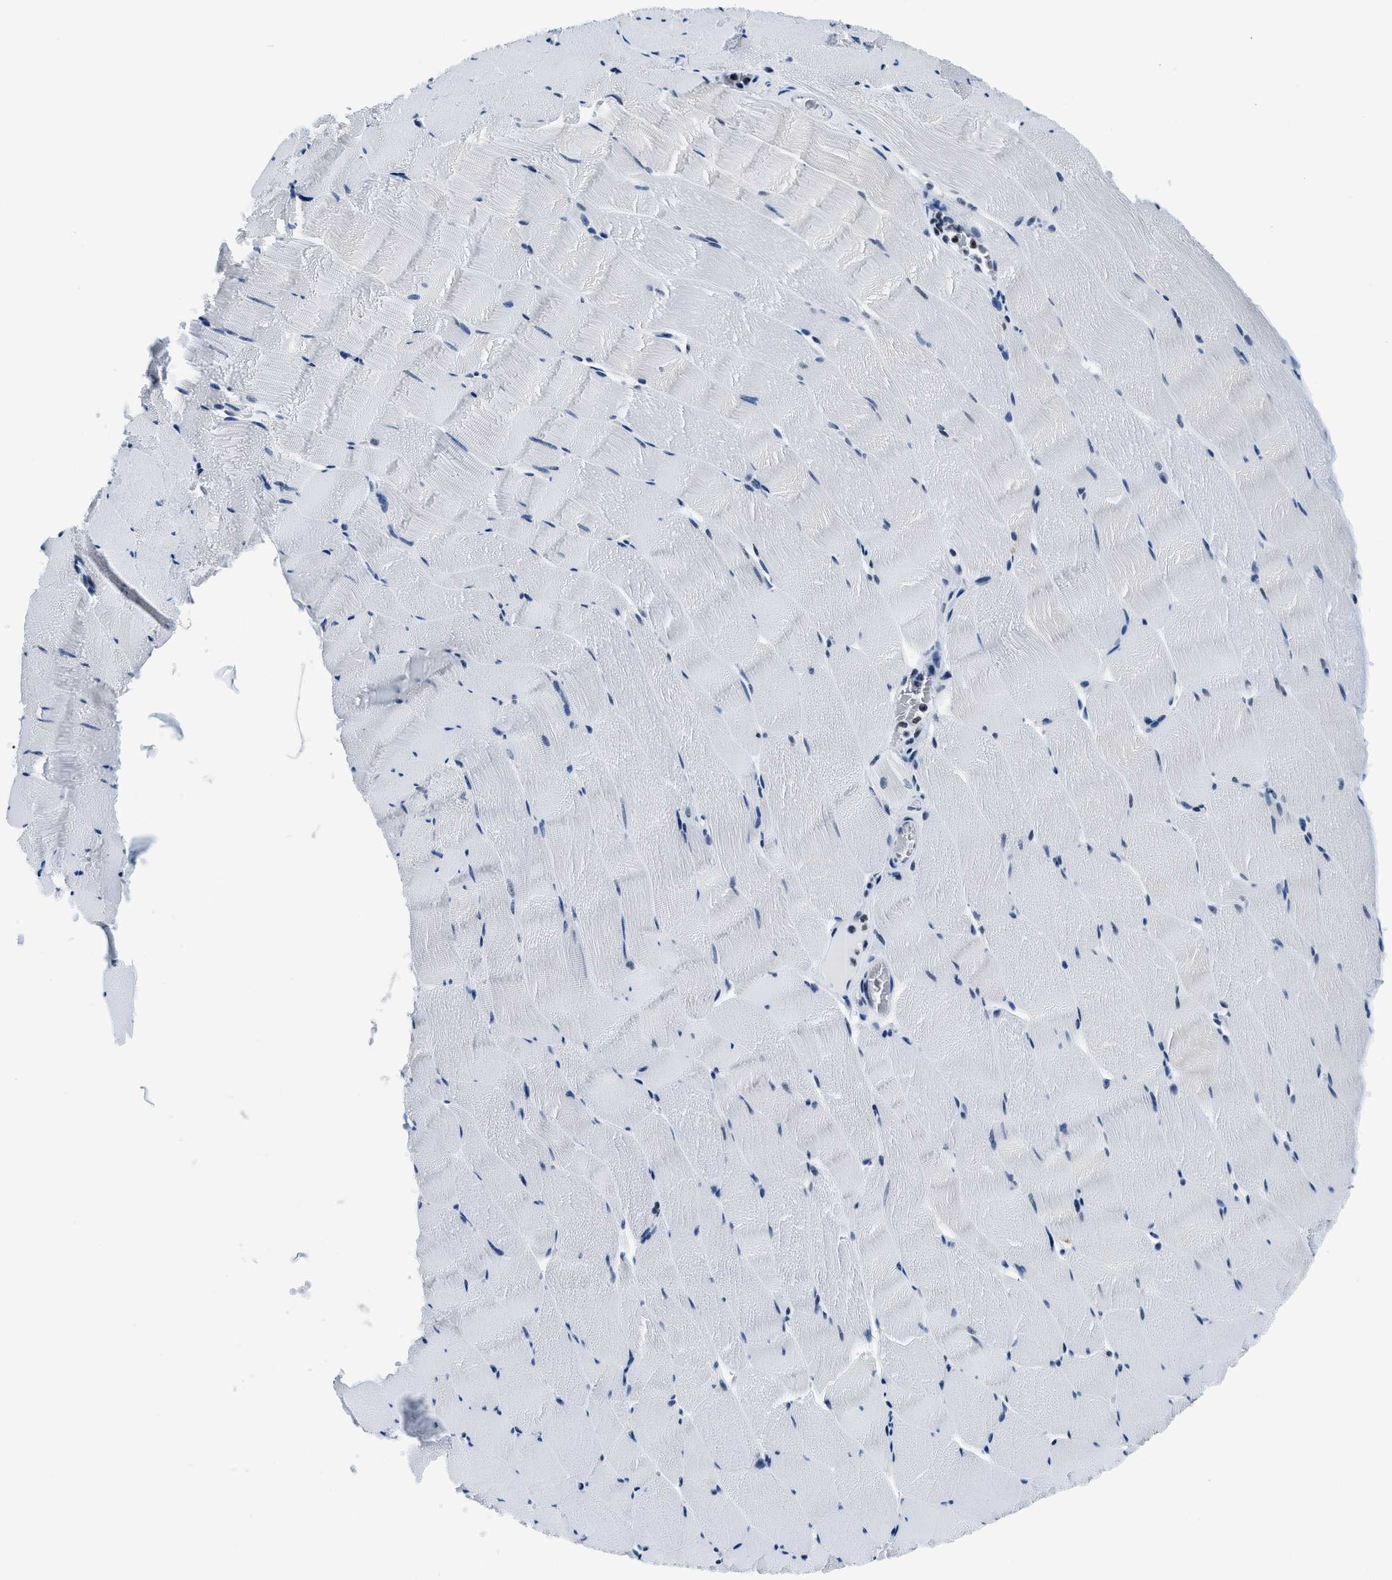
{"staining": {"intensity": "negative", "quantity": "none", "location": "none"}, "tissue": "skeletal muscle", "cell_type": "Myocytes", "image_type": "normal", "snomed": [{"axis": "morphology", "description": "Normal tissue, NOS"}, {"axis": "topography", "description": "Skeletal muscle"}], "caption": "High magnification brightfield microscopy of unremarkable skeletal muscle stained with DAB (3,3'-diaminobenzidine) (brown) and counterstained with hematoxylin (blue): myocytes show no significant staining.", "gene": "TOP1", "patient": {"sex": "male", "age": 62}}